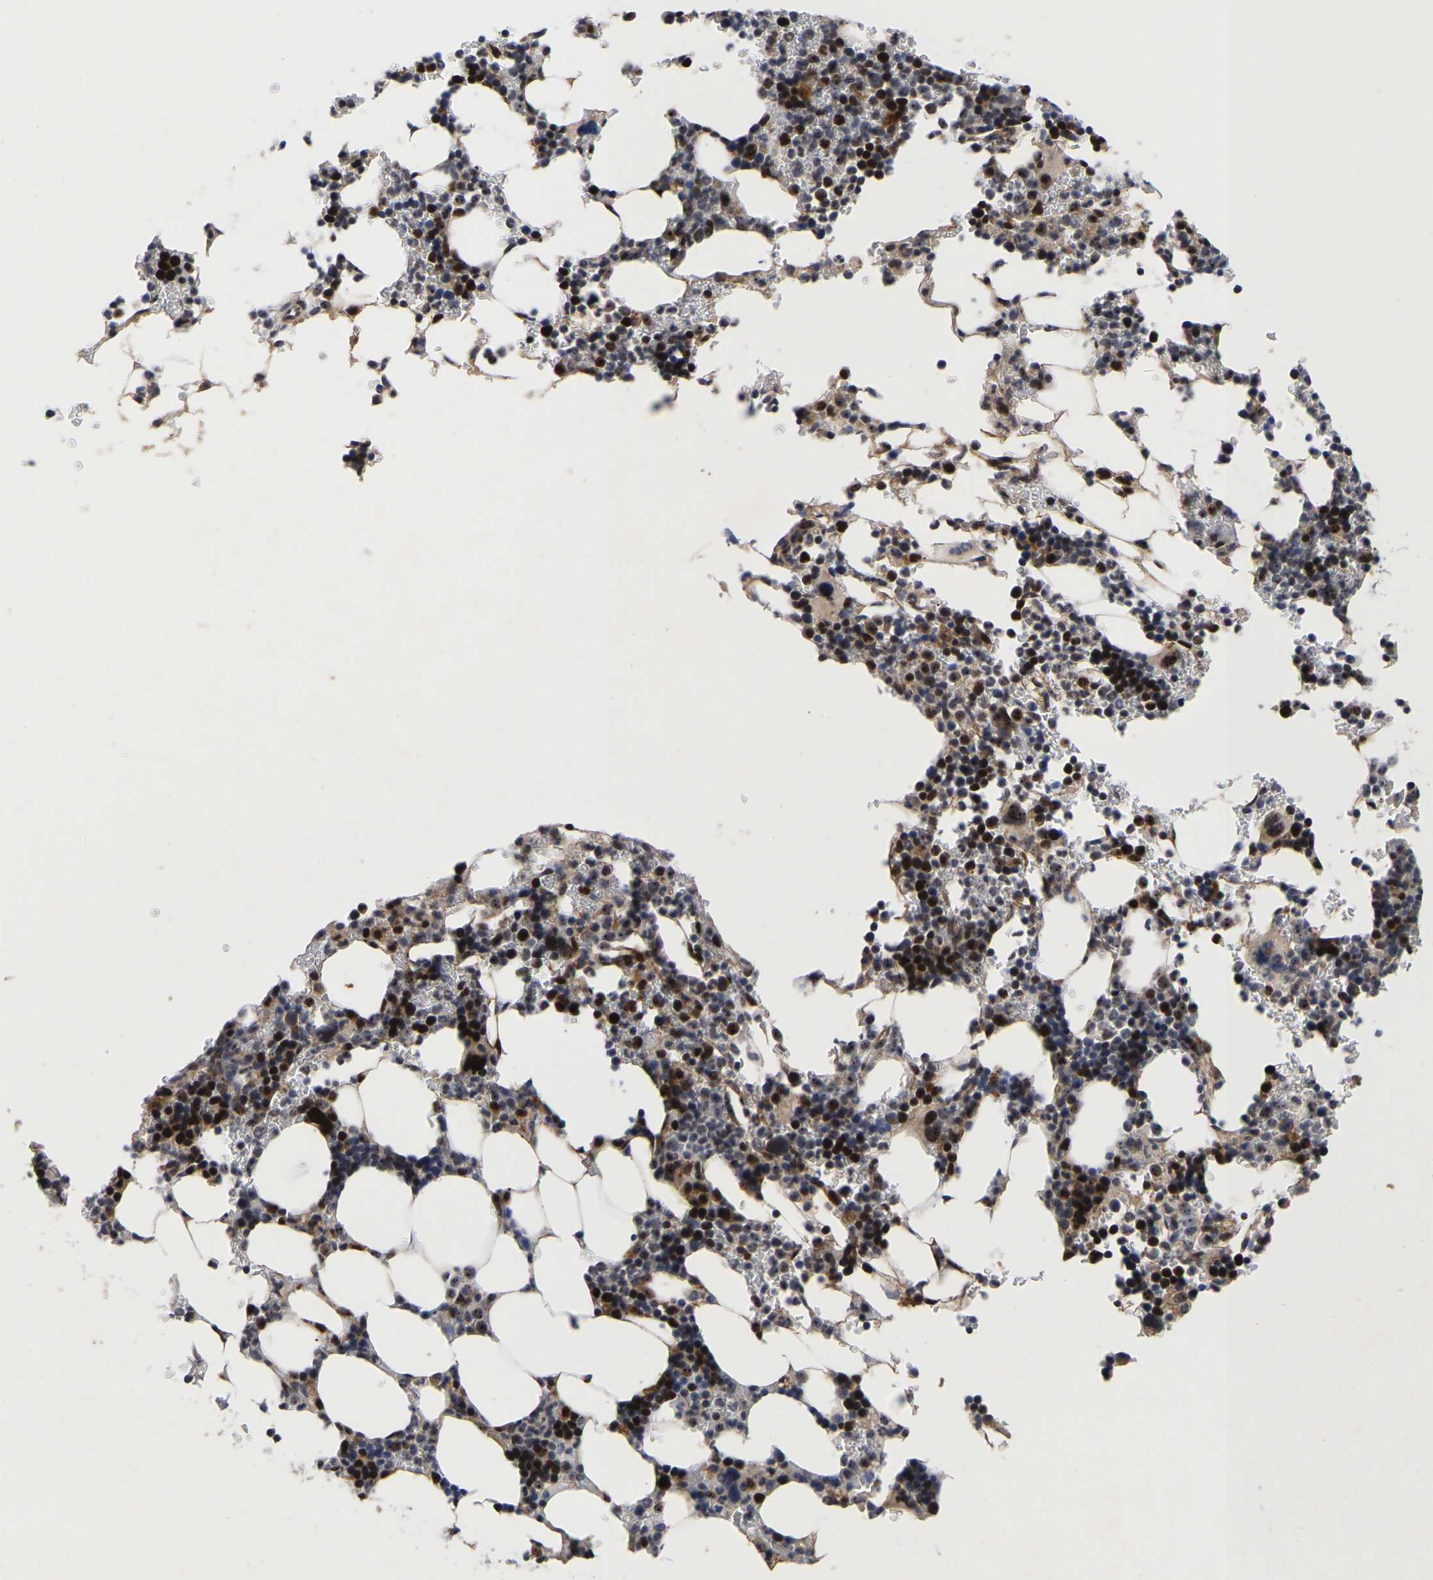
{"staining": {"intensity": "strong", "quantity": "25%-75%", "location": "nuclear"}, "tissue": "bone marrow", "cell_type": "Hematopoietic cells", "image_type": "normal", "snomed": [{"axis": "morphology", "description": "Normal tissue, NOS"}, {"axis": "topography", "description": "Bone marrow"}], "caption": "The micrograph shows a brown stain indicating the presence of a protein in the nuclear of hematopoietic cells in bone marrow.", "gene": "JUNB", "patient": {"sex": "female", "age": 81}}